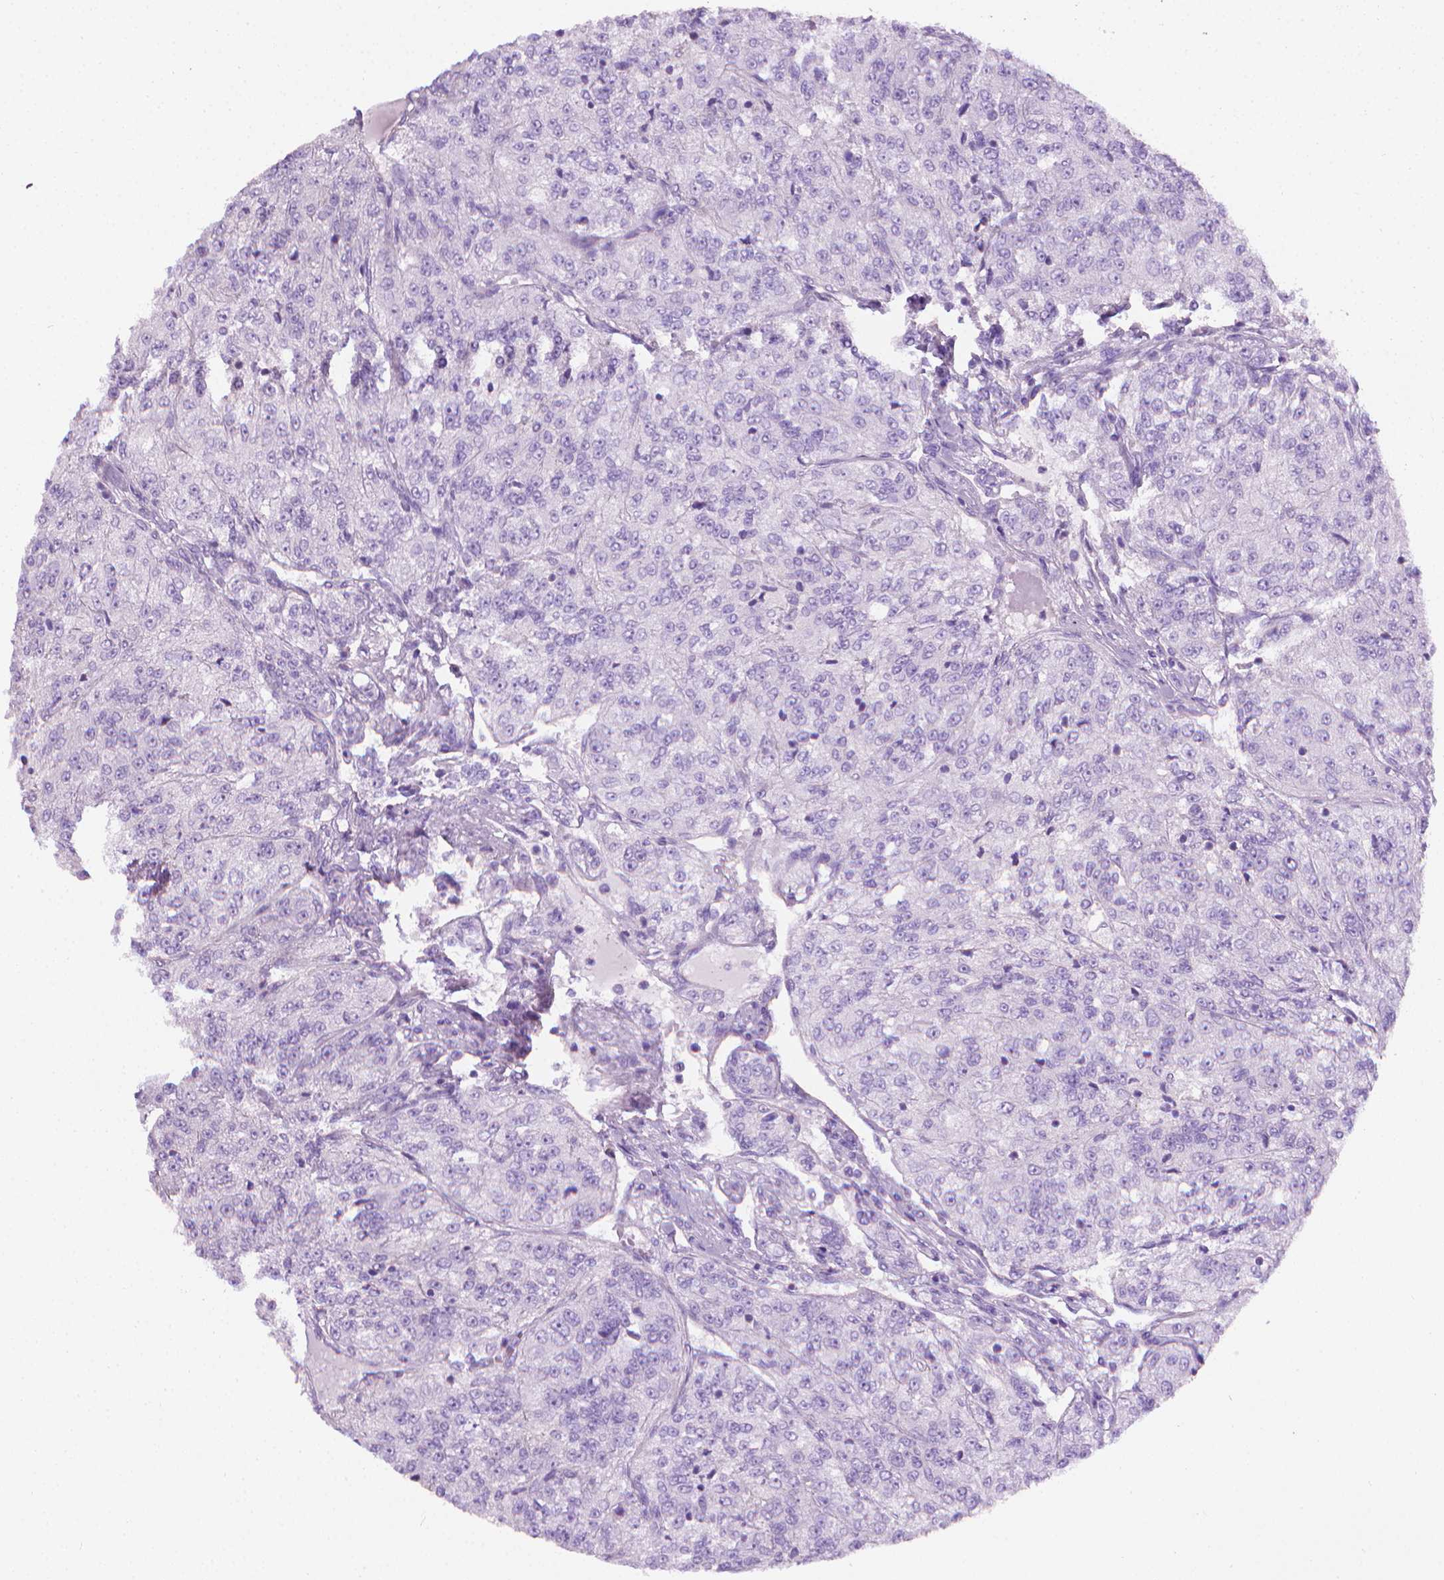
{"staining": {"intensity": "negative", "quantity": "none", "location": "none"}, "tissue": "renal cancer", "cell_type": "Tumor cells", "image_type": "cancer", "snomed": [{"axis": "morphology", "description": "Adenocarcinoma, NOS"}, {"axis": "topography", "description": "Kidney"}], "caption": "A micrograph of renal adenocarcinoma stained for a protein reveals no brown staining in tumor cells. (Immunohistochemistry, brightfield microscopy, high magnification).", "gene": "FASN", "patient": {"sex": "female", "age": 63}}